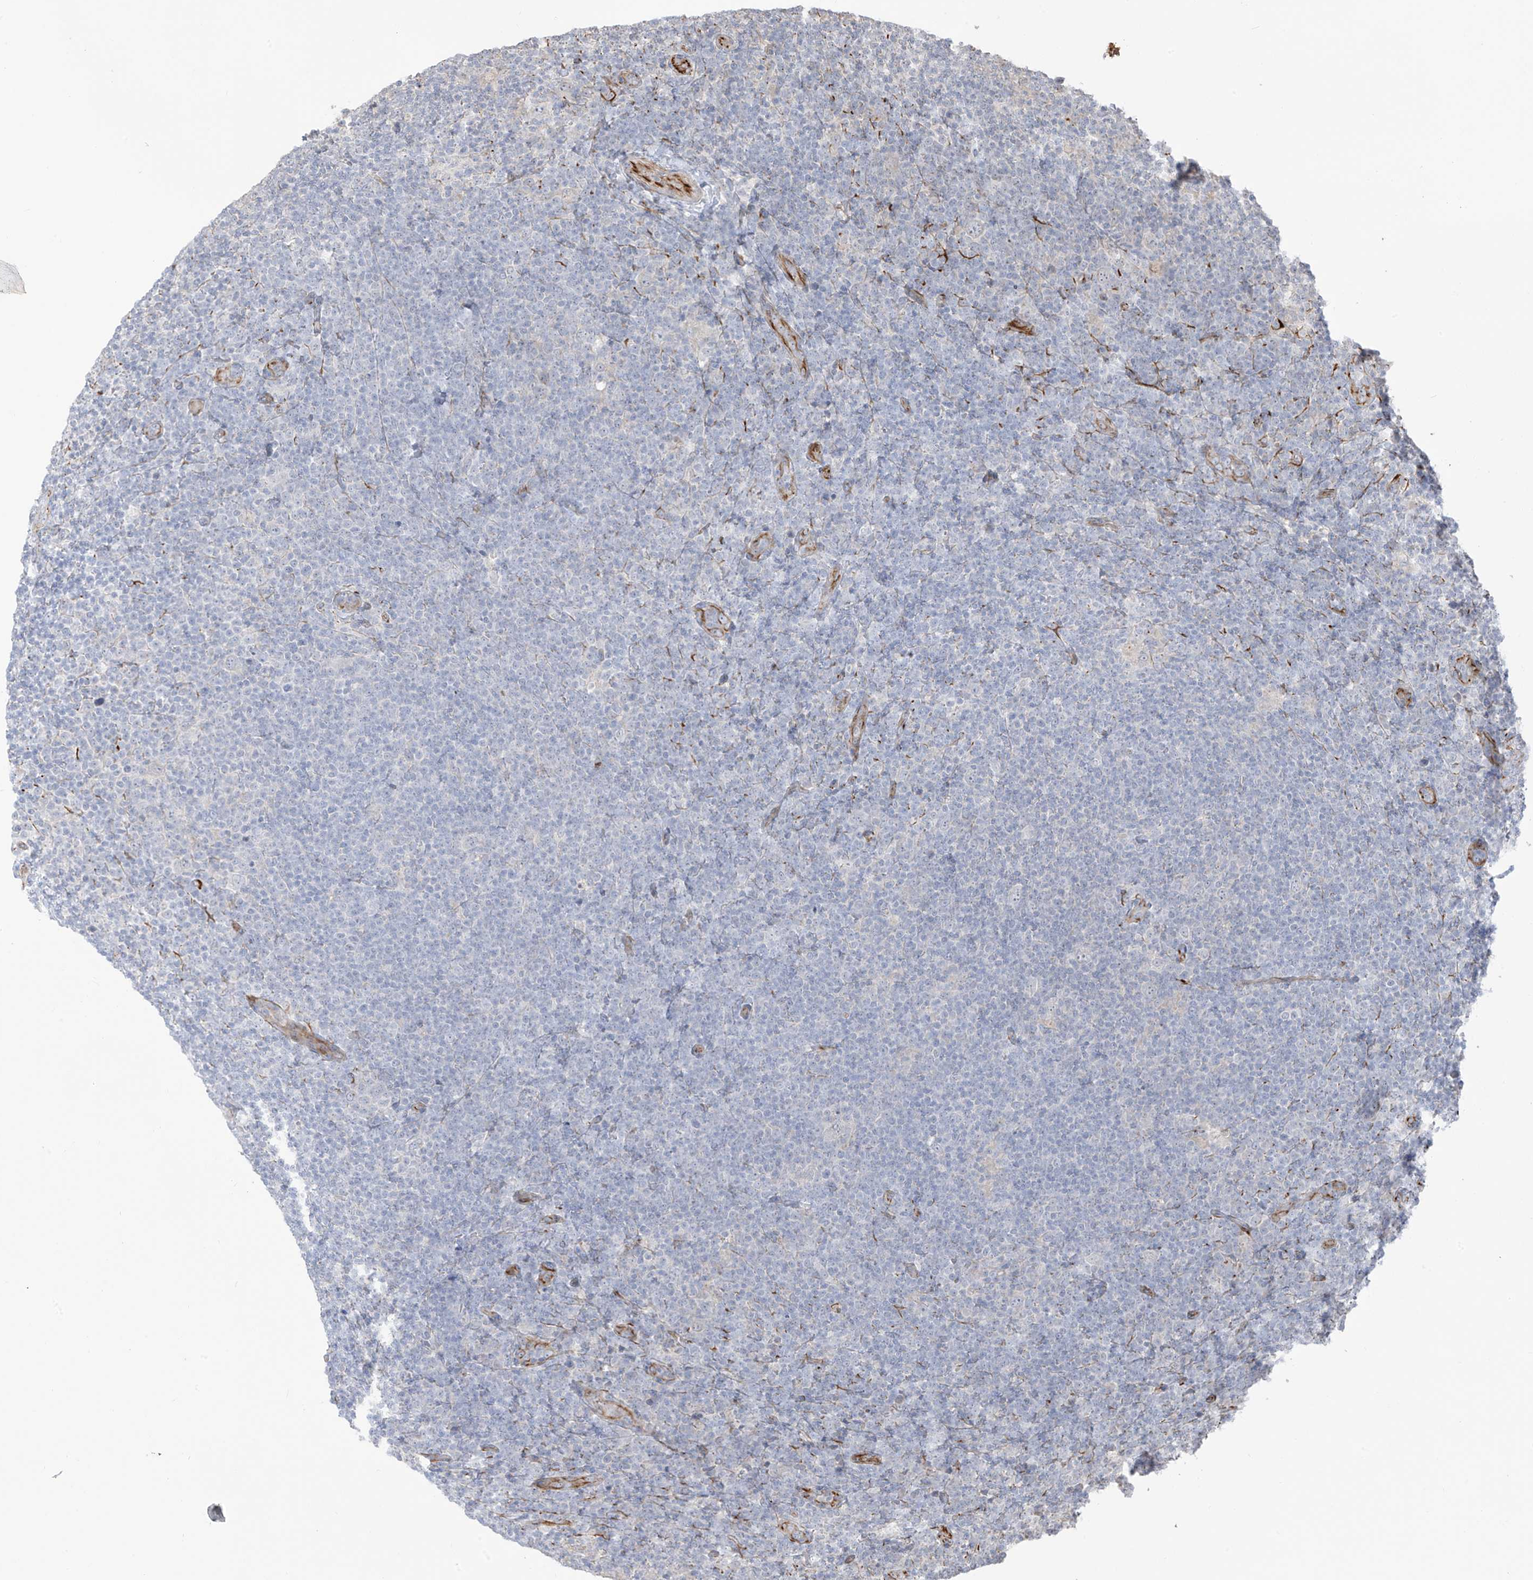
{"staining": {"intensity": "negative", "quantity": "none", "location": "none"}, "tissue": "lymphoma", "cell_type": "Tumor cells", "image_type": "cancer", "snomed": [{"axis": "morphology", "description": "Hodgkin's disease, NOS"}, {"axis": "topography", "description": "Lymph node"}], "caption": "Histopathology image shows no significant protein expression in tumor cells of Hodgkin's disease.", "gene": "DCDC2", "patient": {"sex": "female", "age": 57}}